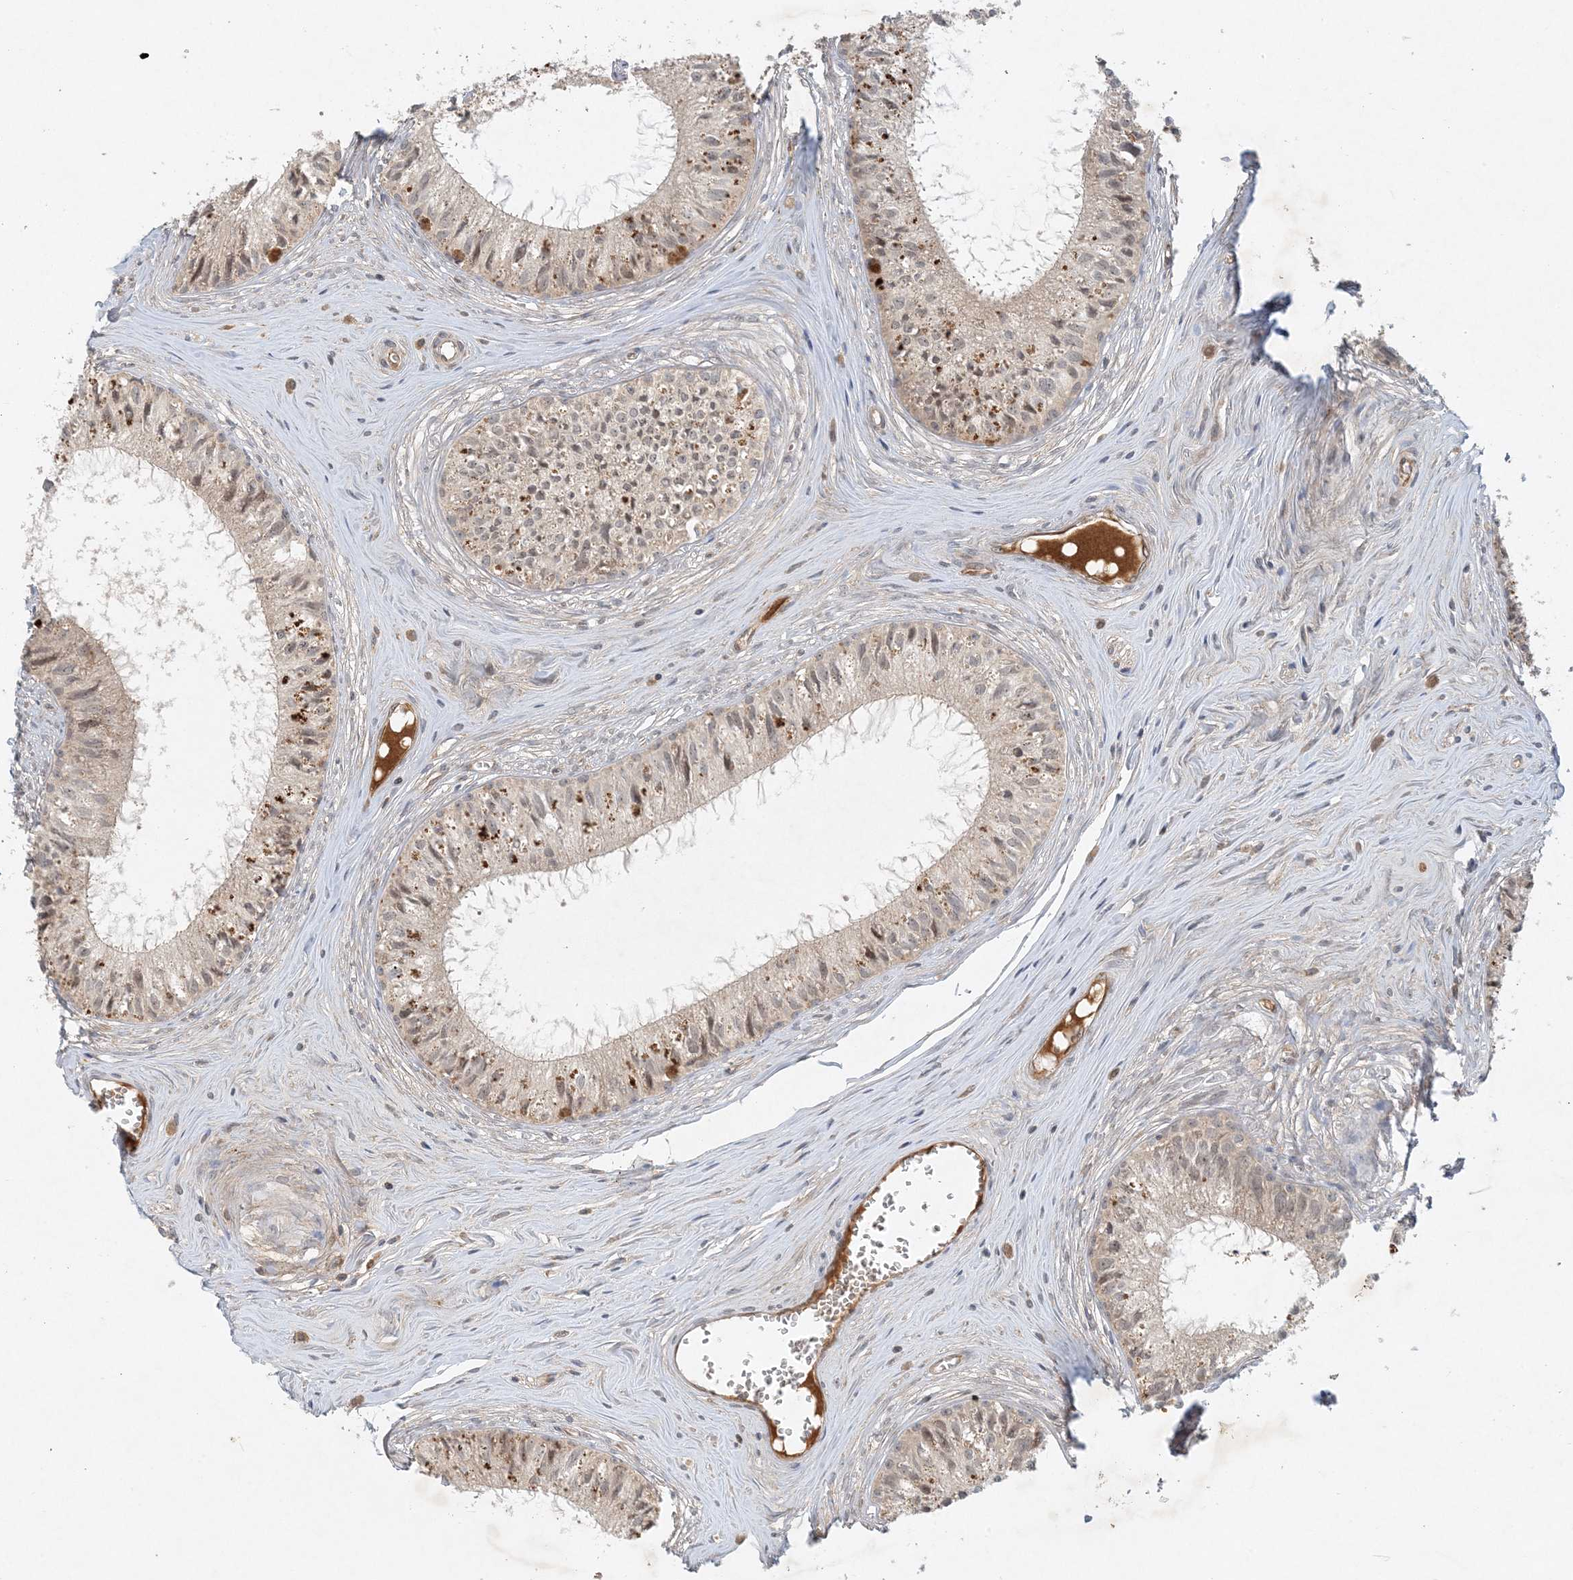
{"staining": {"intensity": "weak", "quantity": "25%-75%", "location": "cytoplasmic/membranous,nuclear"}, "tissue": "epididymis", "cell_type": "Glandular cells", "image_type": "normal", "snomed": [{"axis": "morphology", "description": "Normal tissue, NOS"}, {"axis": "topography", "description": "Epididymis"}], "caption": "Protein expression analysis of benign human epididymis reveals weak cytoplasmic/membranous,nuclear expression in about 25%-75% of glandular cells. (DAB (3,3'-diaminobenzidine) IHC, brown staining for protein, blue staining for nuclei).", "gene": "ZCCHC4", "patient": {"sex": "male", "age": 36}}